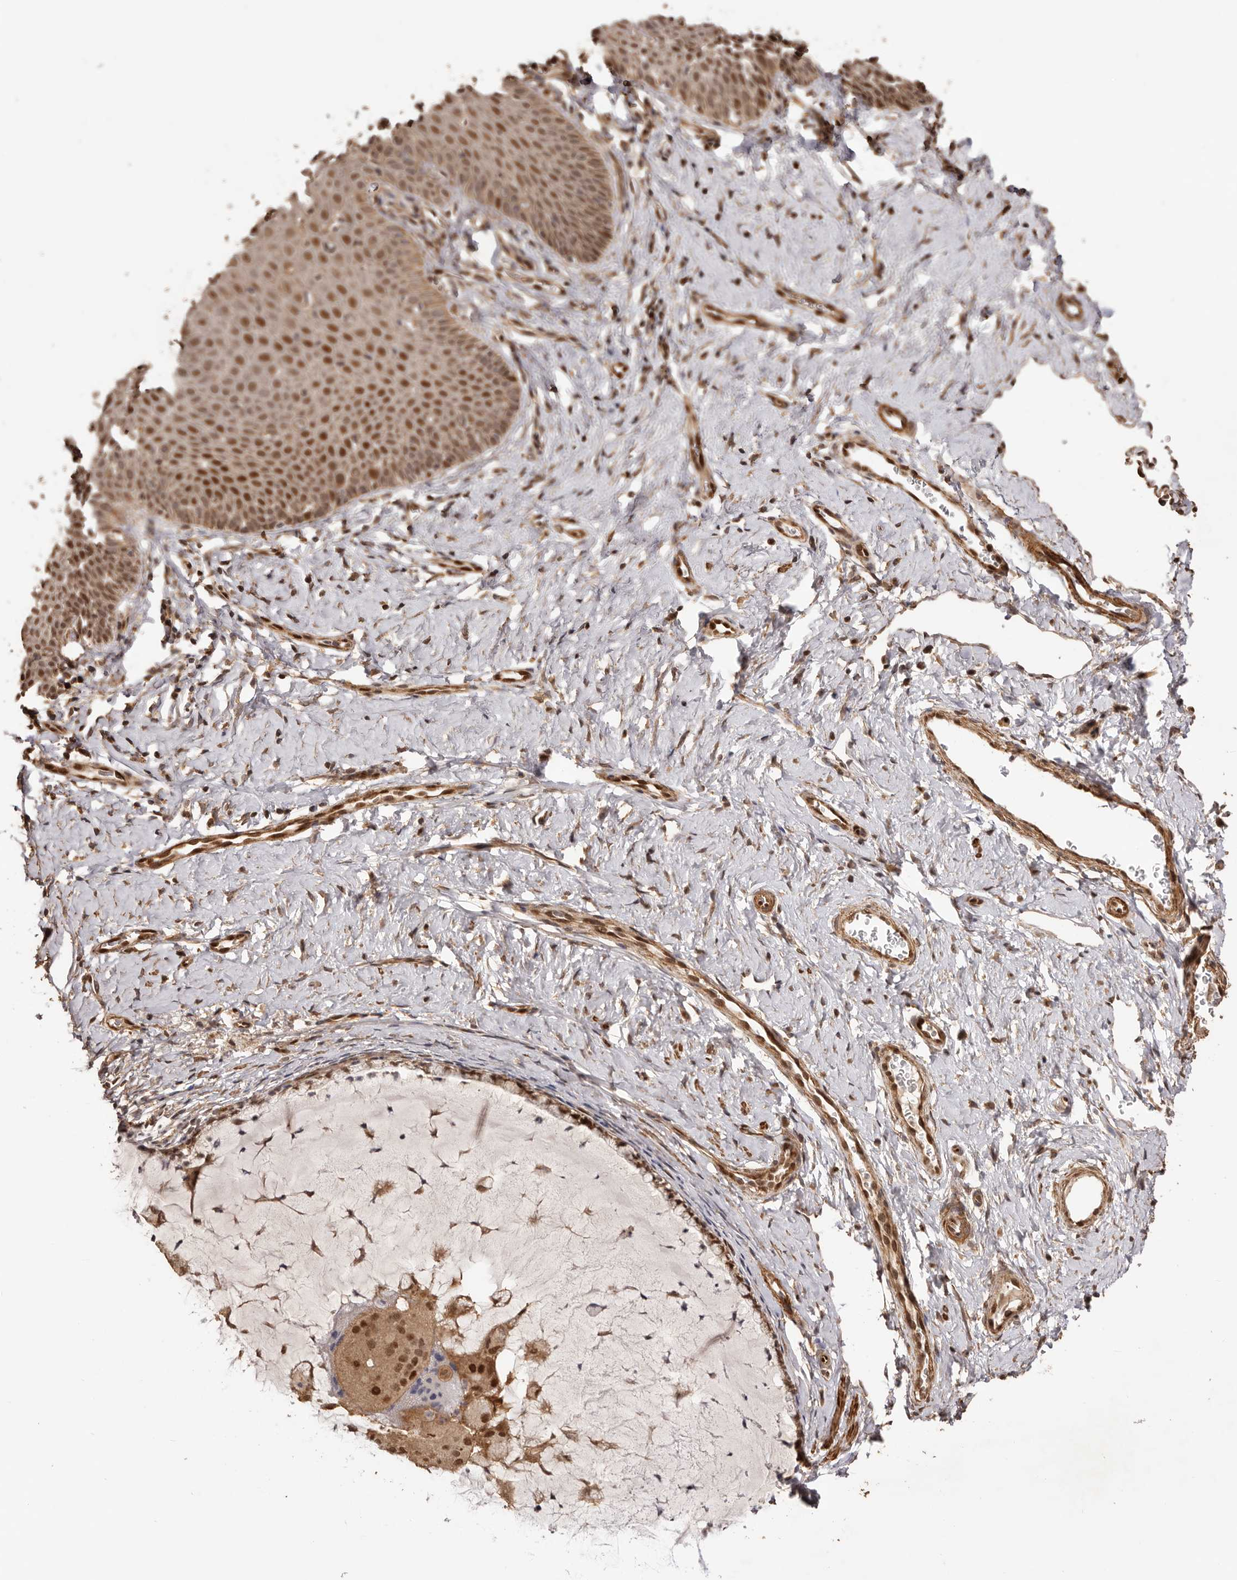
{"staining": {"intensity": "moderate", "quantity": ">75%", "location": "cytoplasmic/membranous,nuclear"}, "tissue": "cervix", "cell_type": "Glandular cells", "image_type": "normal", "snomed": [{"axis": "morphology", "description": "Normal tissue, NOS"}, {"axis": "topography", "description": "Cervix"}], "caption": "A micrograph of human cervix stained for a protein shows moderate cytoplasmic/membranous,nuclear brown staining in glandular cells. The staining was performed using DAB (3,3'-diaminobenzidine), with brown indicating positive protein expression. Nuclei are stained blue with hematoxylin.", "gene": "UBR2", "patient": {"sex": "female", "age": 36}}